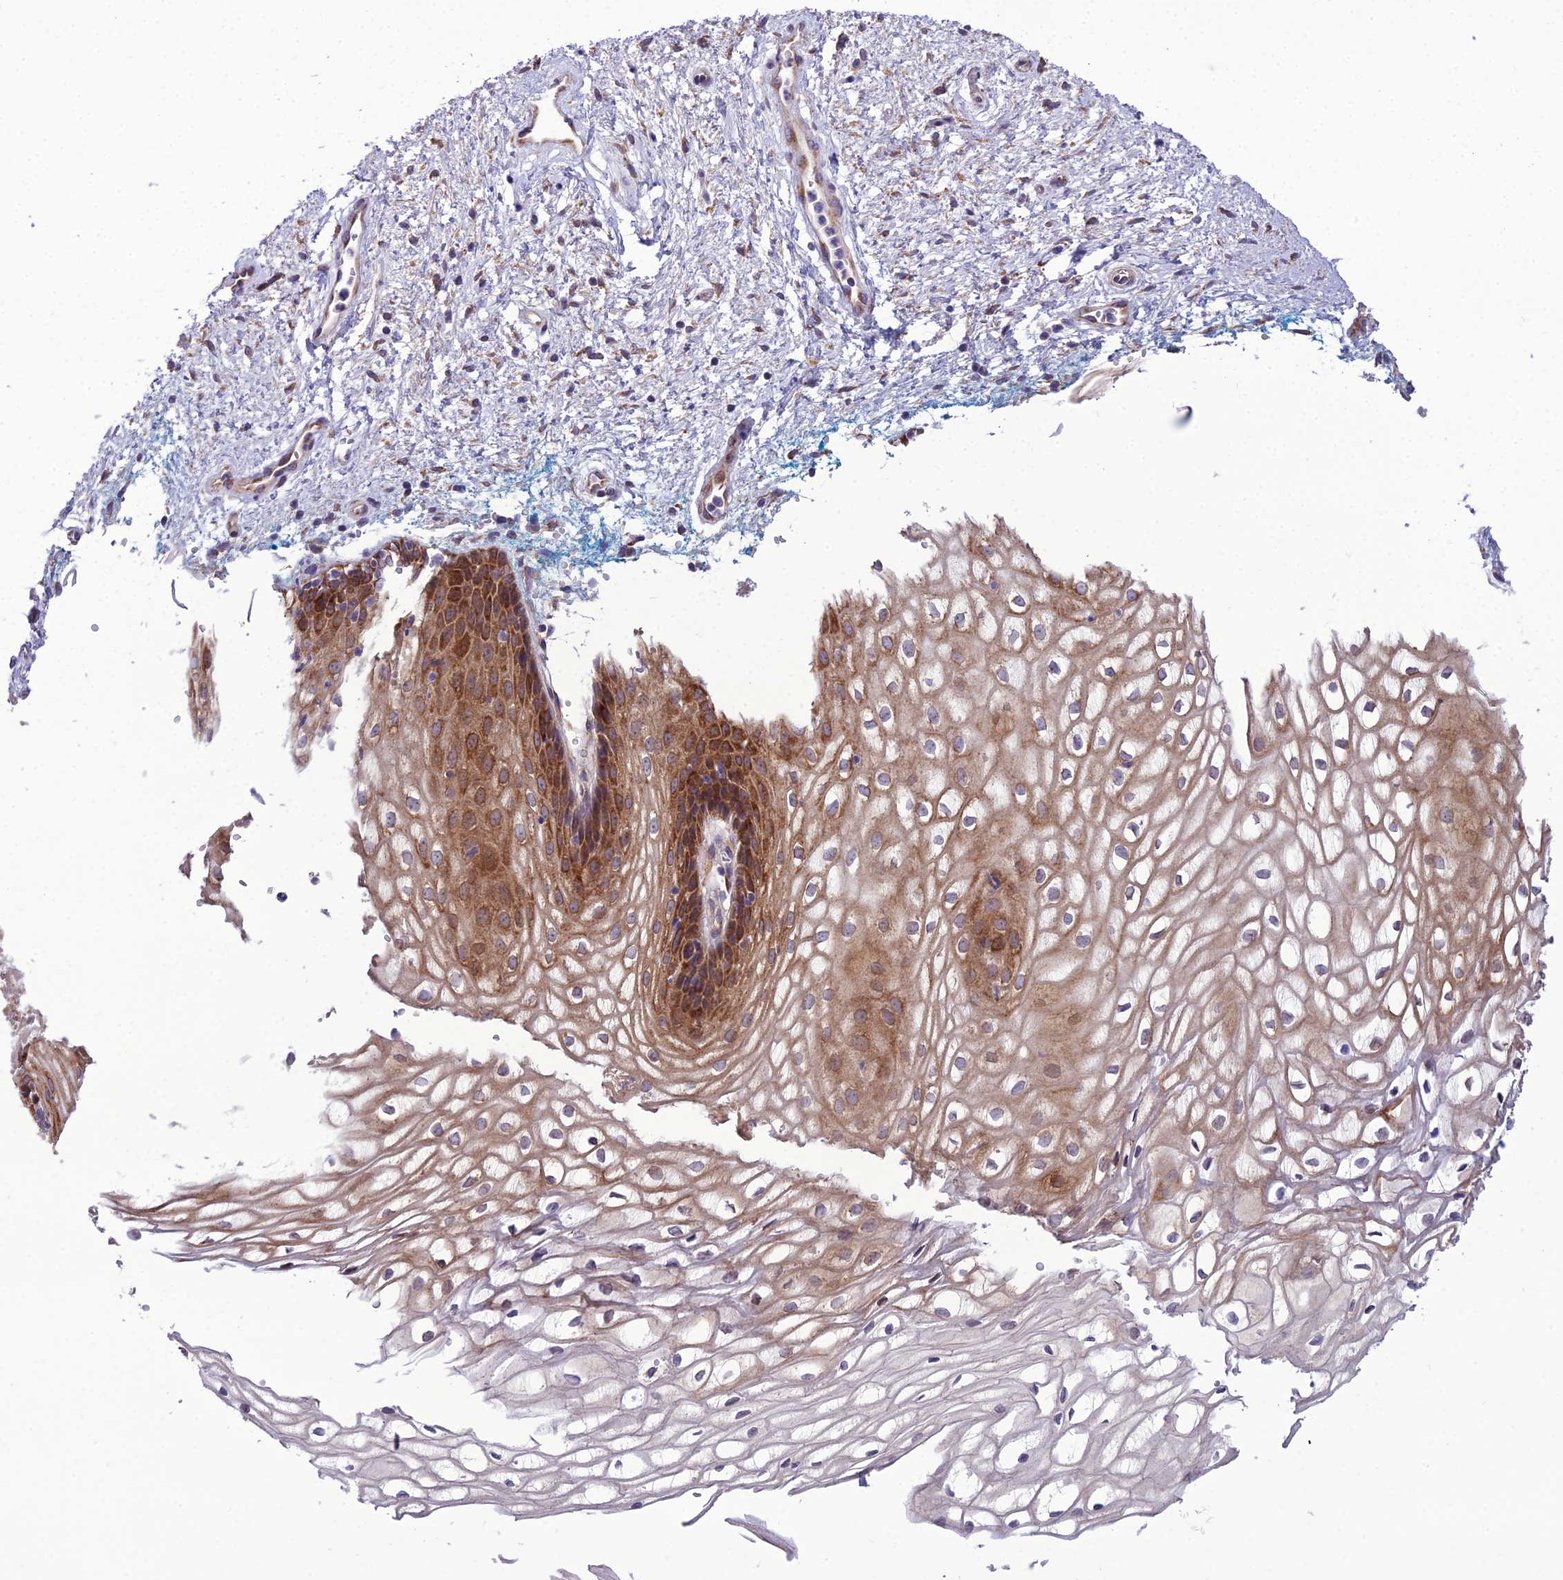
{"staining": {"intensity": "moderate", "quantity": ">75%", "location": "cytoplasmic/membranous"}, "tissue": "vagina", "cell_type": "Squamous epithelial cells", "image_type": "normal", "snomed": [{"axis": "morphology", "description": "Normal tissue, NOS"}, {"axis": "topography", "description": "Vagina"}], "caption": "Approximately >75% of squamous epithelial cells in unremarkable human vagina display moderate cytoplasmic/membranous protein staining as visualized by brown immunohistochemical staining.", "gene": "NODAL", "patient": {"sex": "female", "age": 34}}